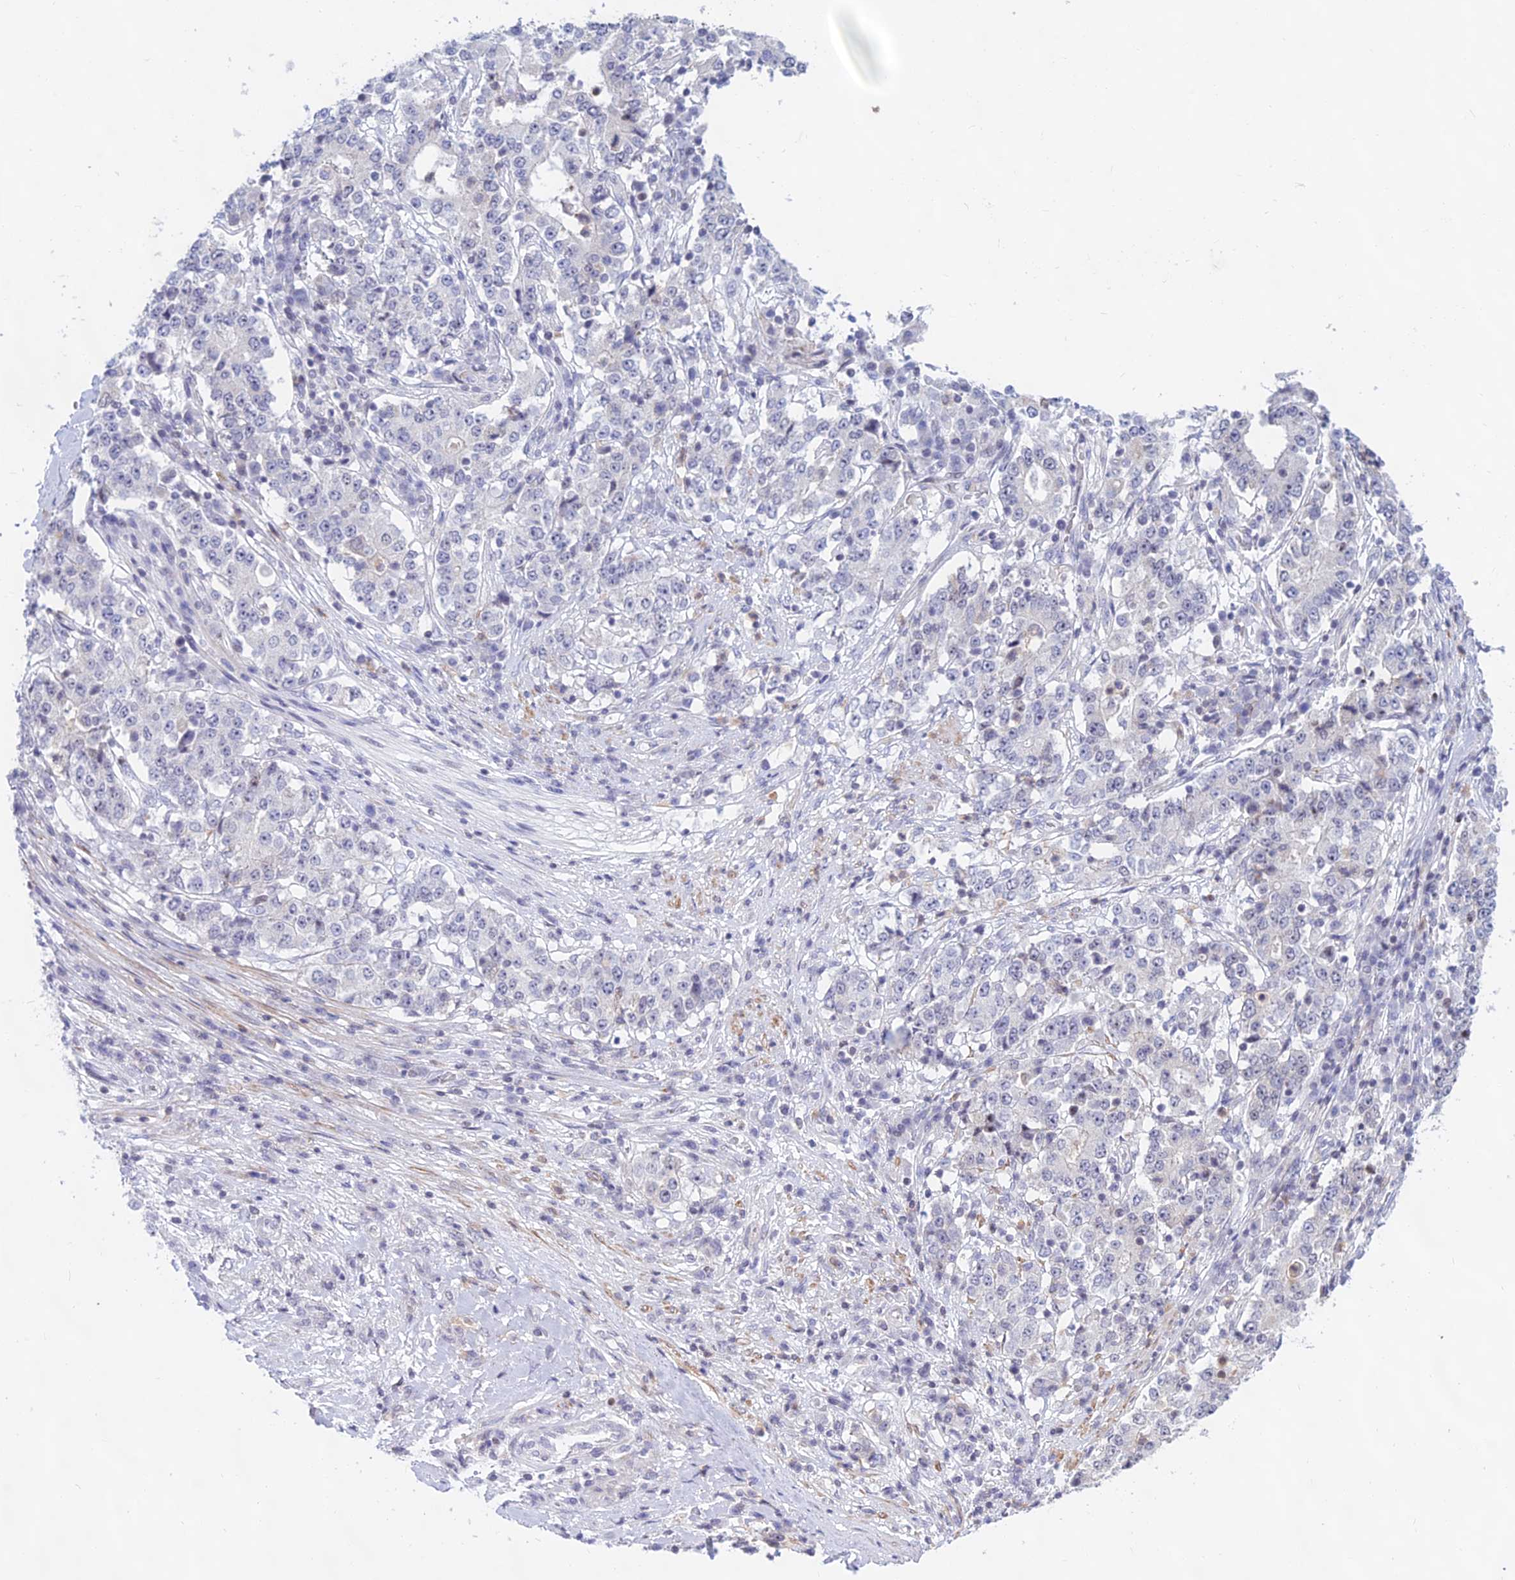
{"staining": {"intensity": "negative", "quantity": "none", "location": "none"}, "tissue": "stomach cancer", "cell_type": "Tumor cells", "image_type": "cancer", "snomed": [{"axis": "morphology", "description": "Adenocarcinoma, NOS"}, {"axis": "topography", "description": "Stomach"}], "caption": "Stomach adenocarcinoma stained for a protein using immunohistochemistry shows no staining tumor cells.", "gene": "KRR1", "patient": {"sex": "male", "age": 59}}